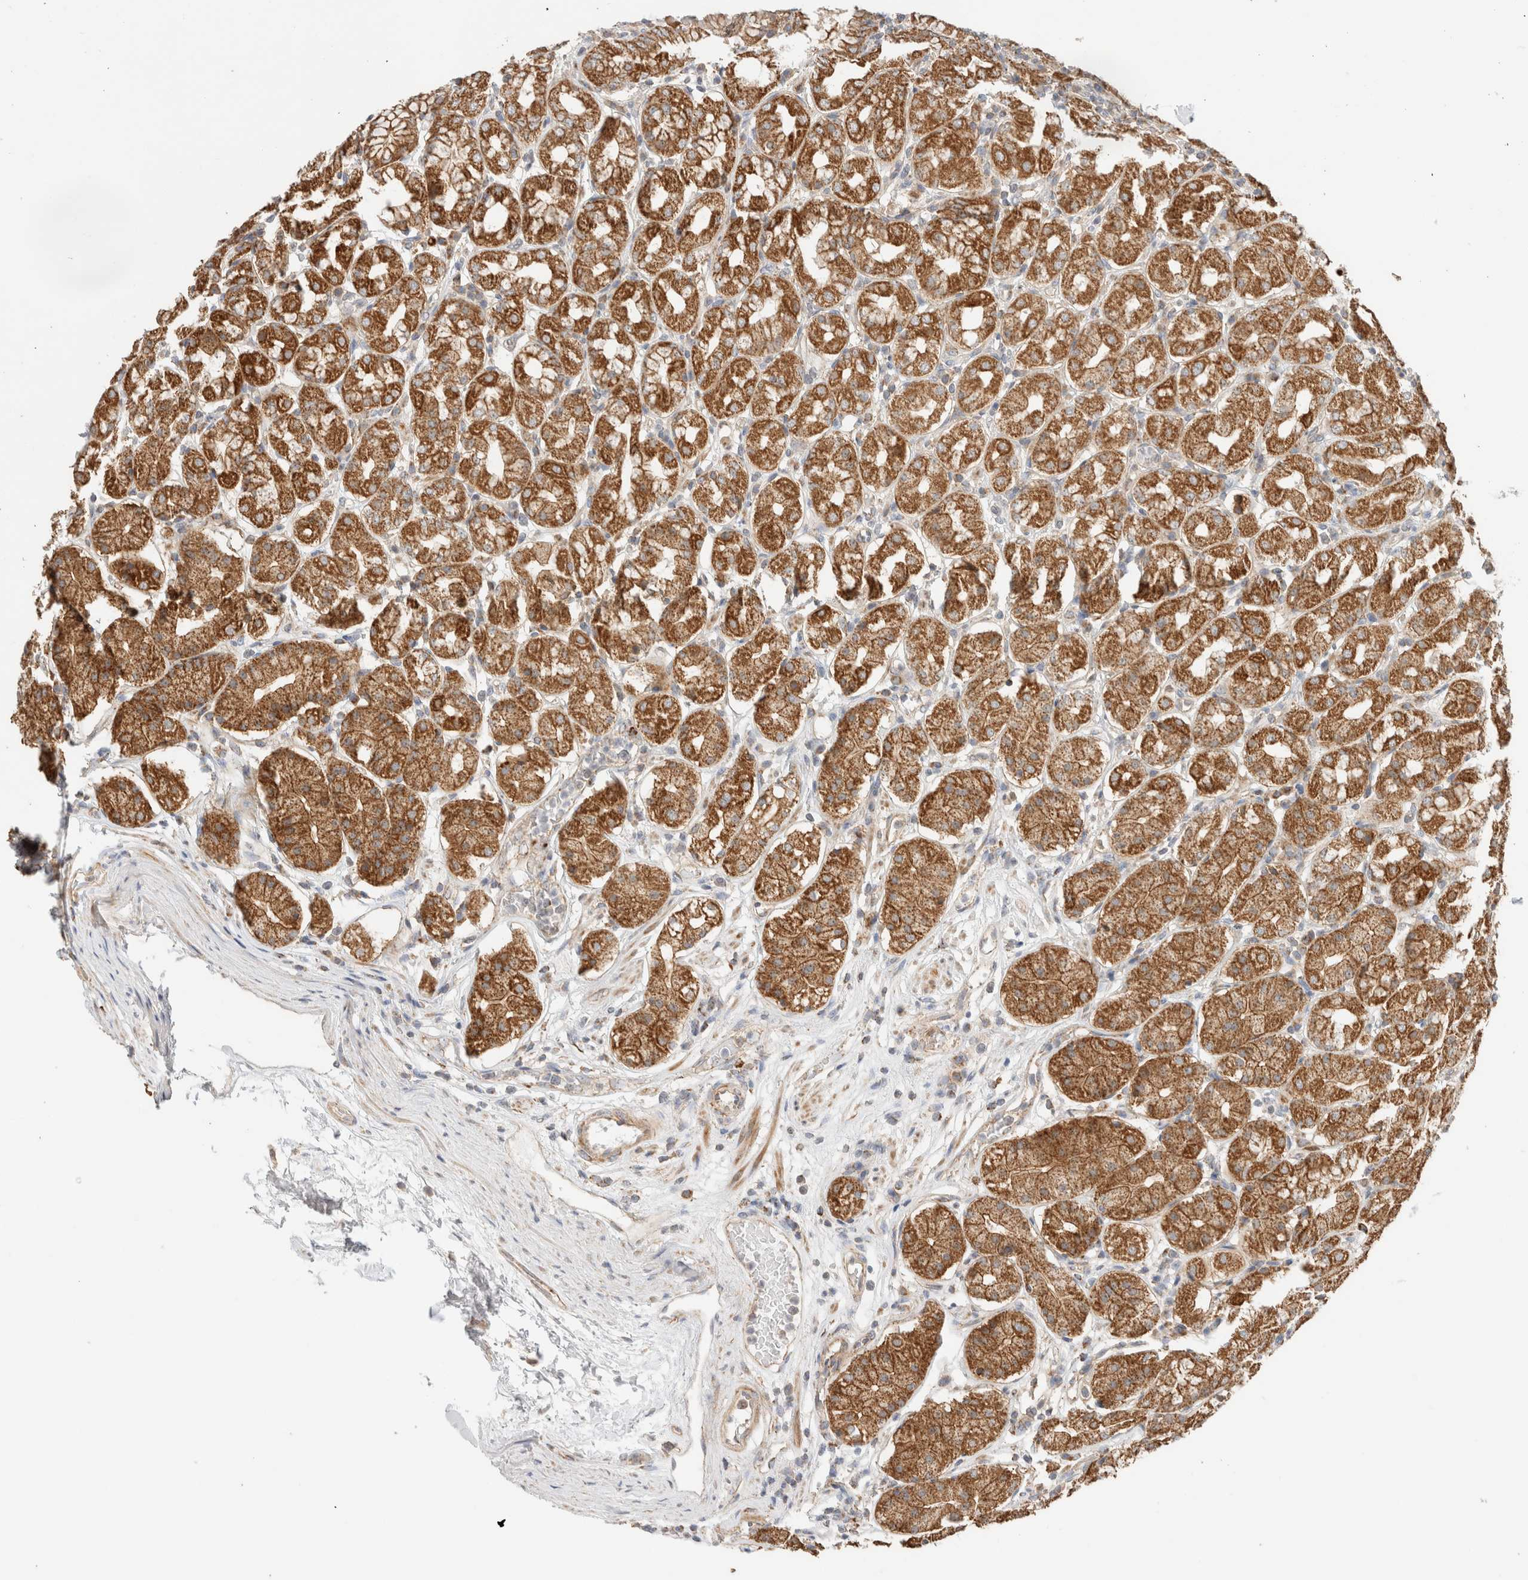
{"staining": {"intensity": "strong", "quantity": ">75%", "location": "cytoplasmic/membranous"}, "tissue": "stomach", "cell_type": "Glandular cells", "image_type": "normal", "snomed": [{"axis": "morphology", "description": "Normal tissue, NOS"}, {"axis": "topography", "description": "Stomach"}, {"axis": "topography", "description": "Stomach, lower"}], "caption": "About >75% of glandular cells in normal human stomach display strong cytoplasmic/membranous protein expression as visualized by brown immunohistochemical staining.", "gene": "MRM3", "patient": {"sex": "female", "age": 56}}